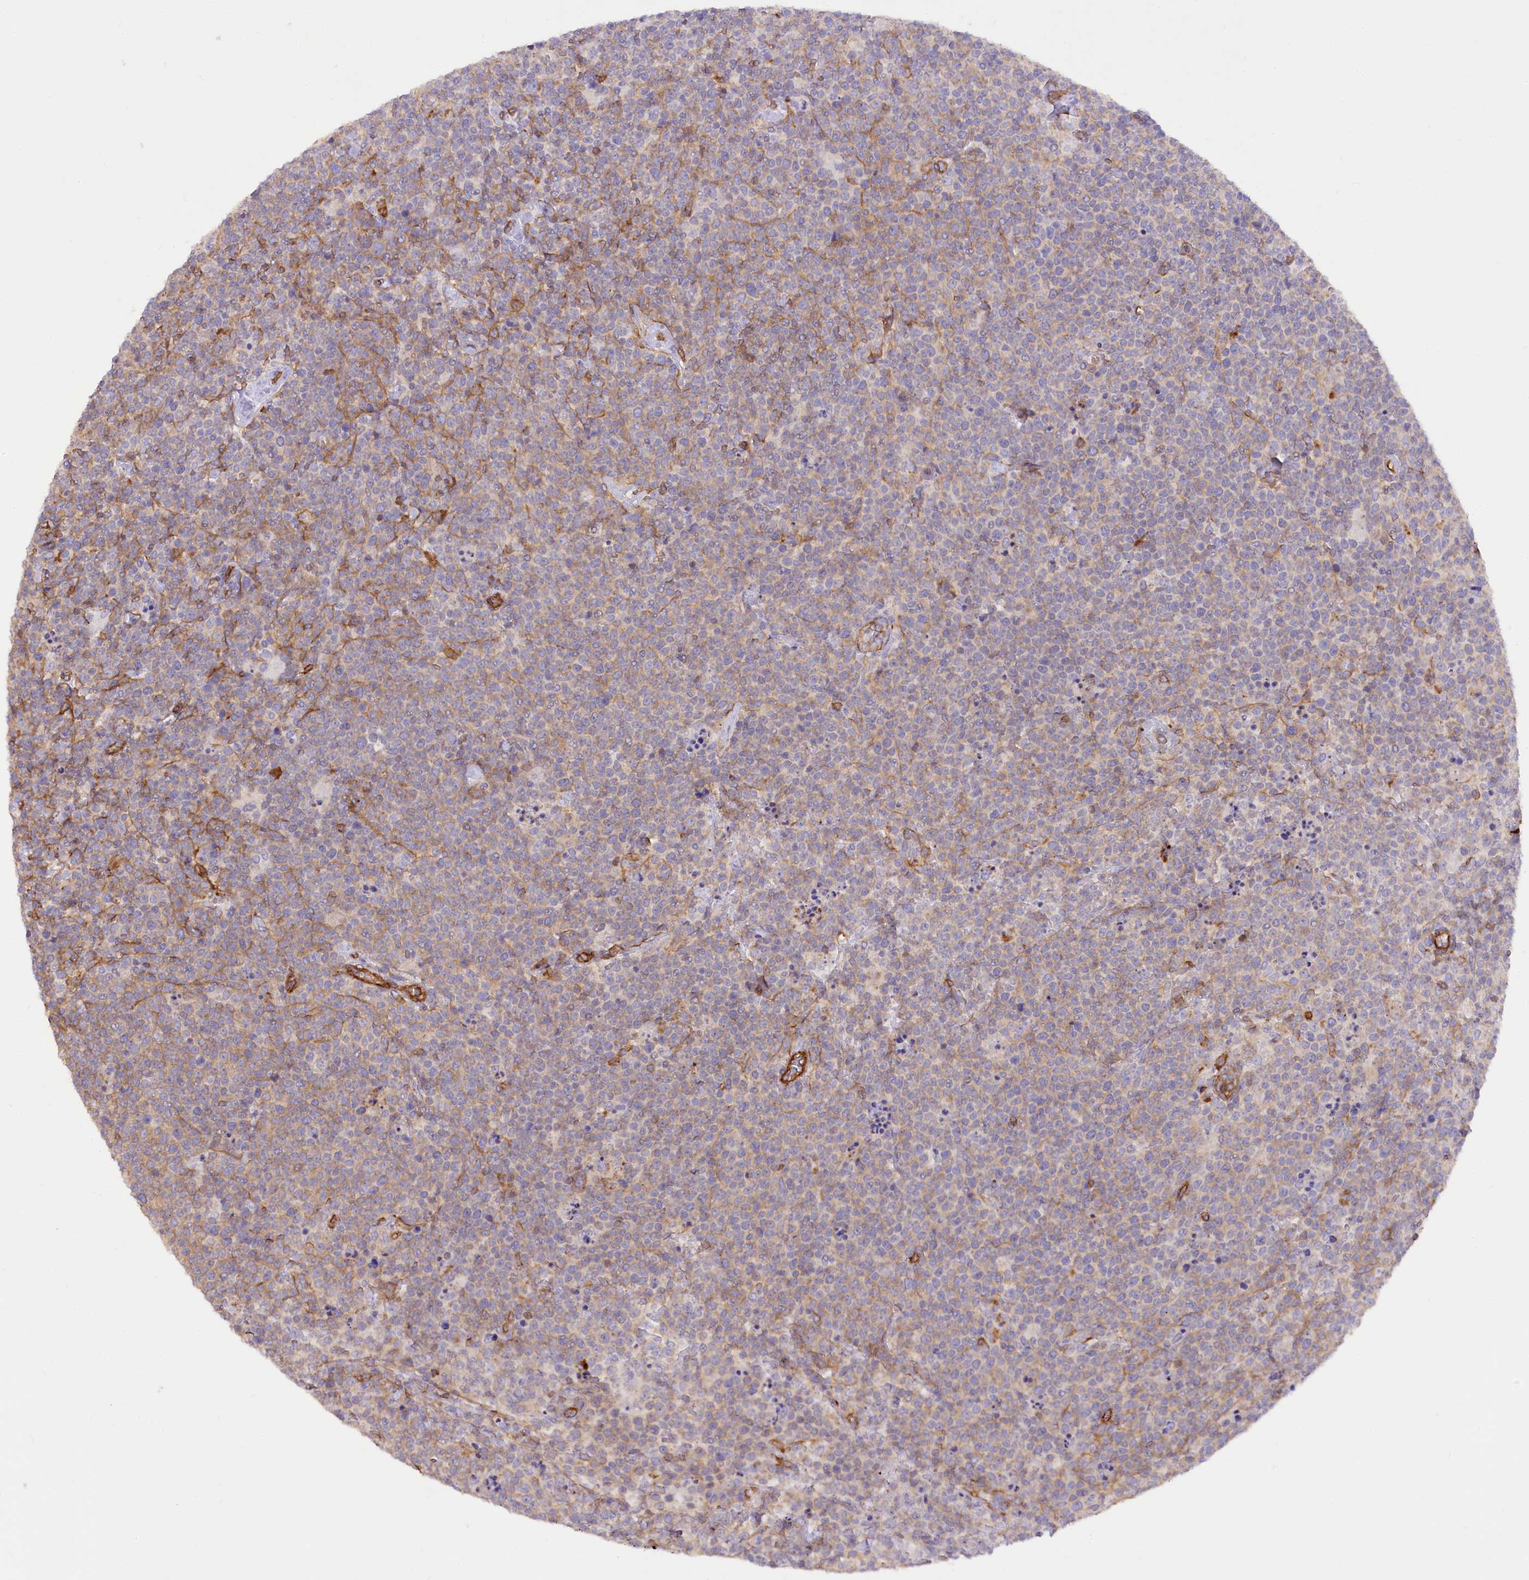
{"staining": {"intensity": "weak", "quantity": "25%-75%", "location": "cytoplasmic/membranous"}, "tissue": "lymphoma", "cell_type": "Tumor cells", "image_type": "cancer", "snomed": [{"axis": "morphology", "description": "Malignant lymphoma, non-Hodgkin's type, High grade"}, {"axis": "topography", "description": "Lymph node"}], "caption": "This photomicrograph reveals IHC staining of high-grade malignant lymphoma, non-Hodgkin's type, with low weak cytoplasmic/membranous positivity in approximately 25%-75% of tumor cells.", "gene": "SYNPO2", "patient": {"sex": "male", "age": 61}}